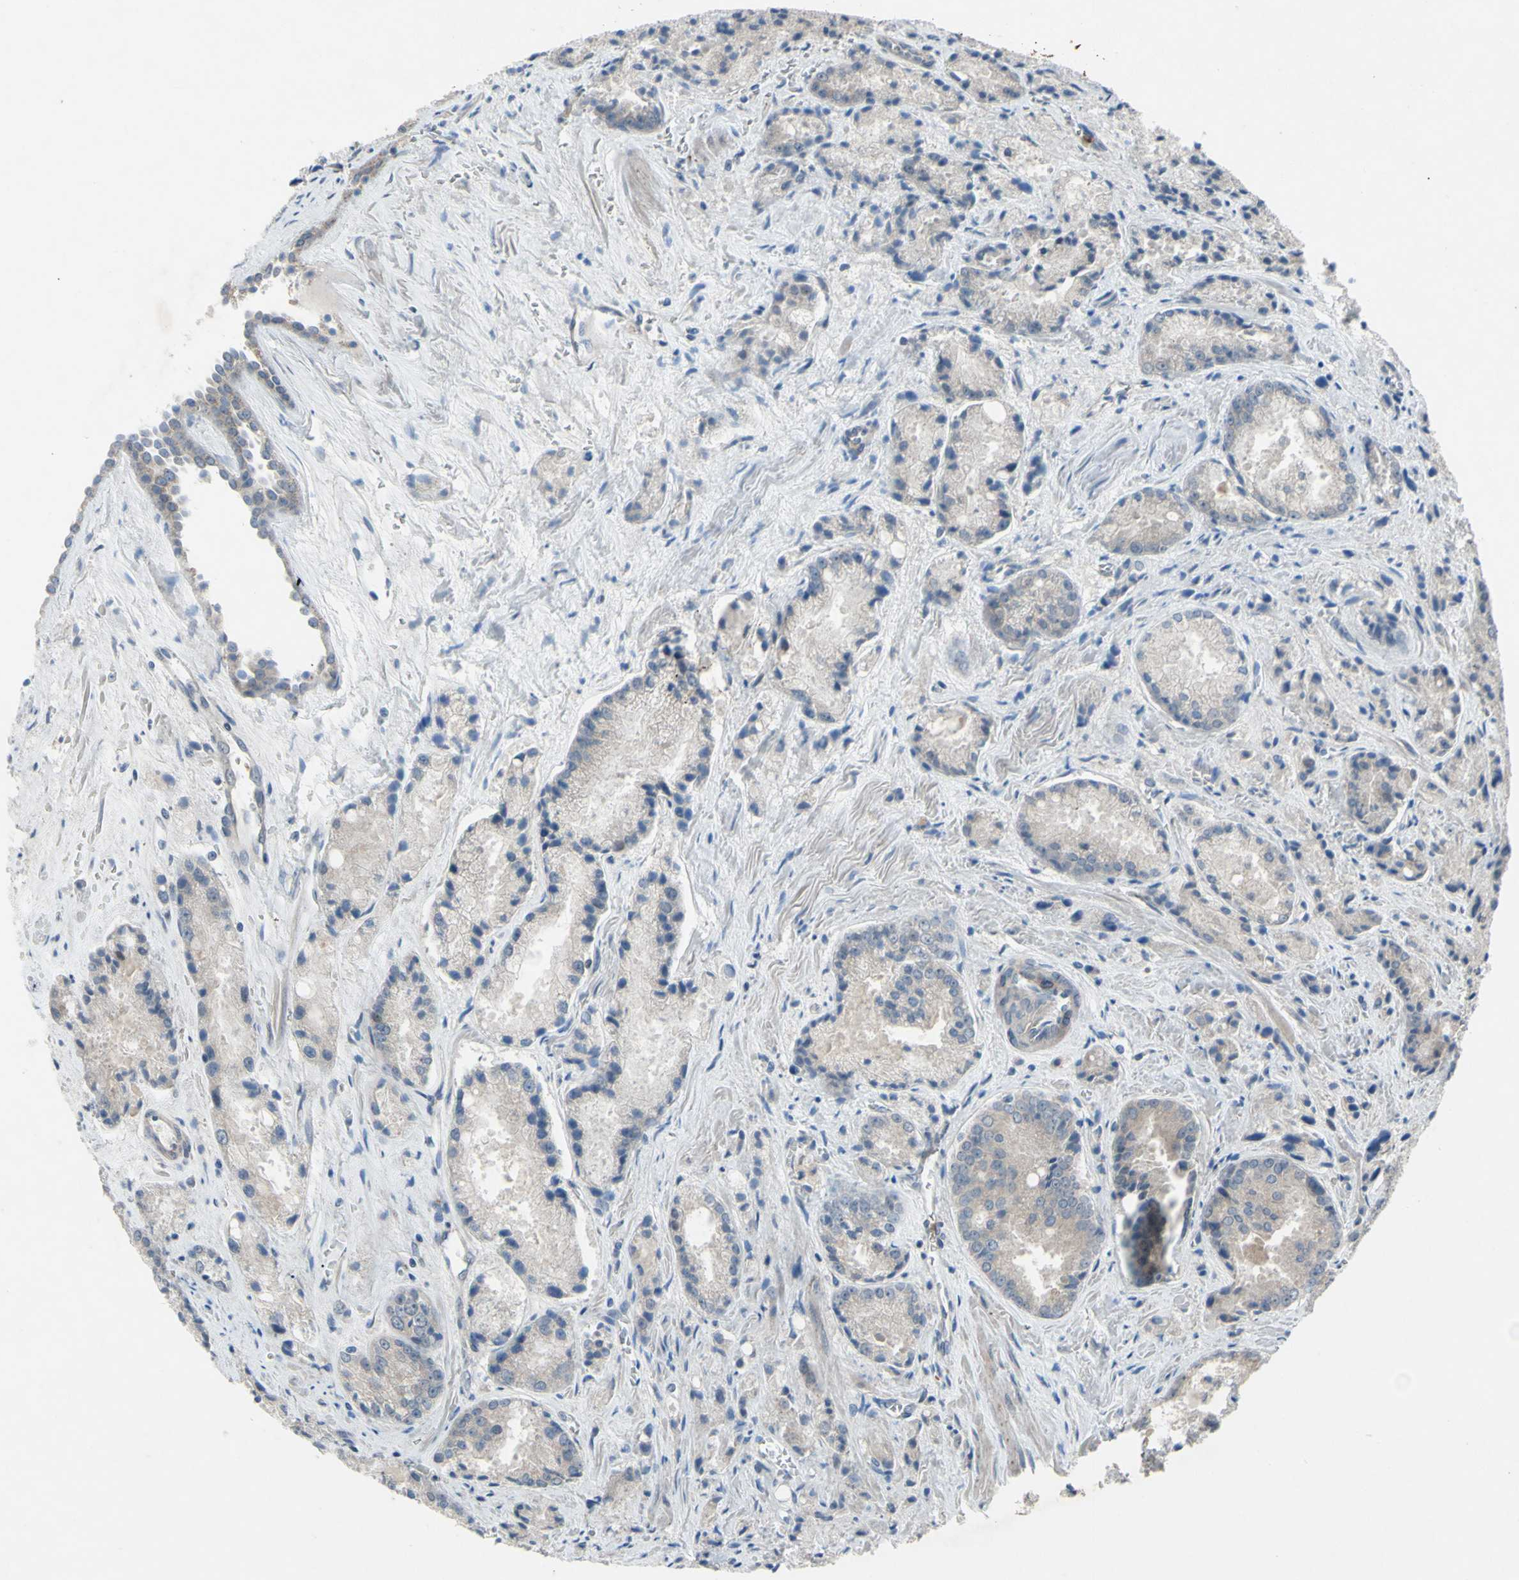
{"staining": {"intensity": "weak", "quantity": ">75%", "location": "cytoplasmic/membranous"}, "tissue": "prostate cancer", "cell_type": "Tumor cells", "image_type": "cancer", "snomed": [{"axis": "morphology", "description": "Adenocarcinoma, Low grade"}, {"axis": "topography", "description": "Prostate"}], "caption": "This image reveals low-grade adenocarcinoma (prostate) stained with IHC to label a protein in brown. The cytoplasmic/membranous of tumor cells show weak positivity for the protein. Nuclei are counter-stained blue.", "gene": "GRAMD2B", "patient": {"sex": "male", "age": 64}}